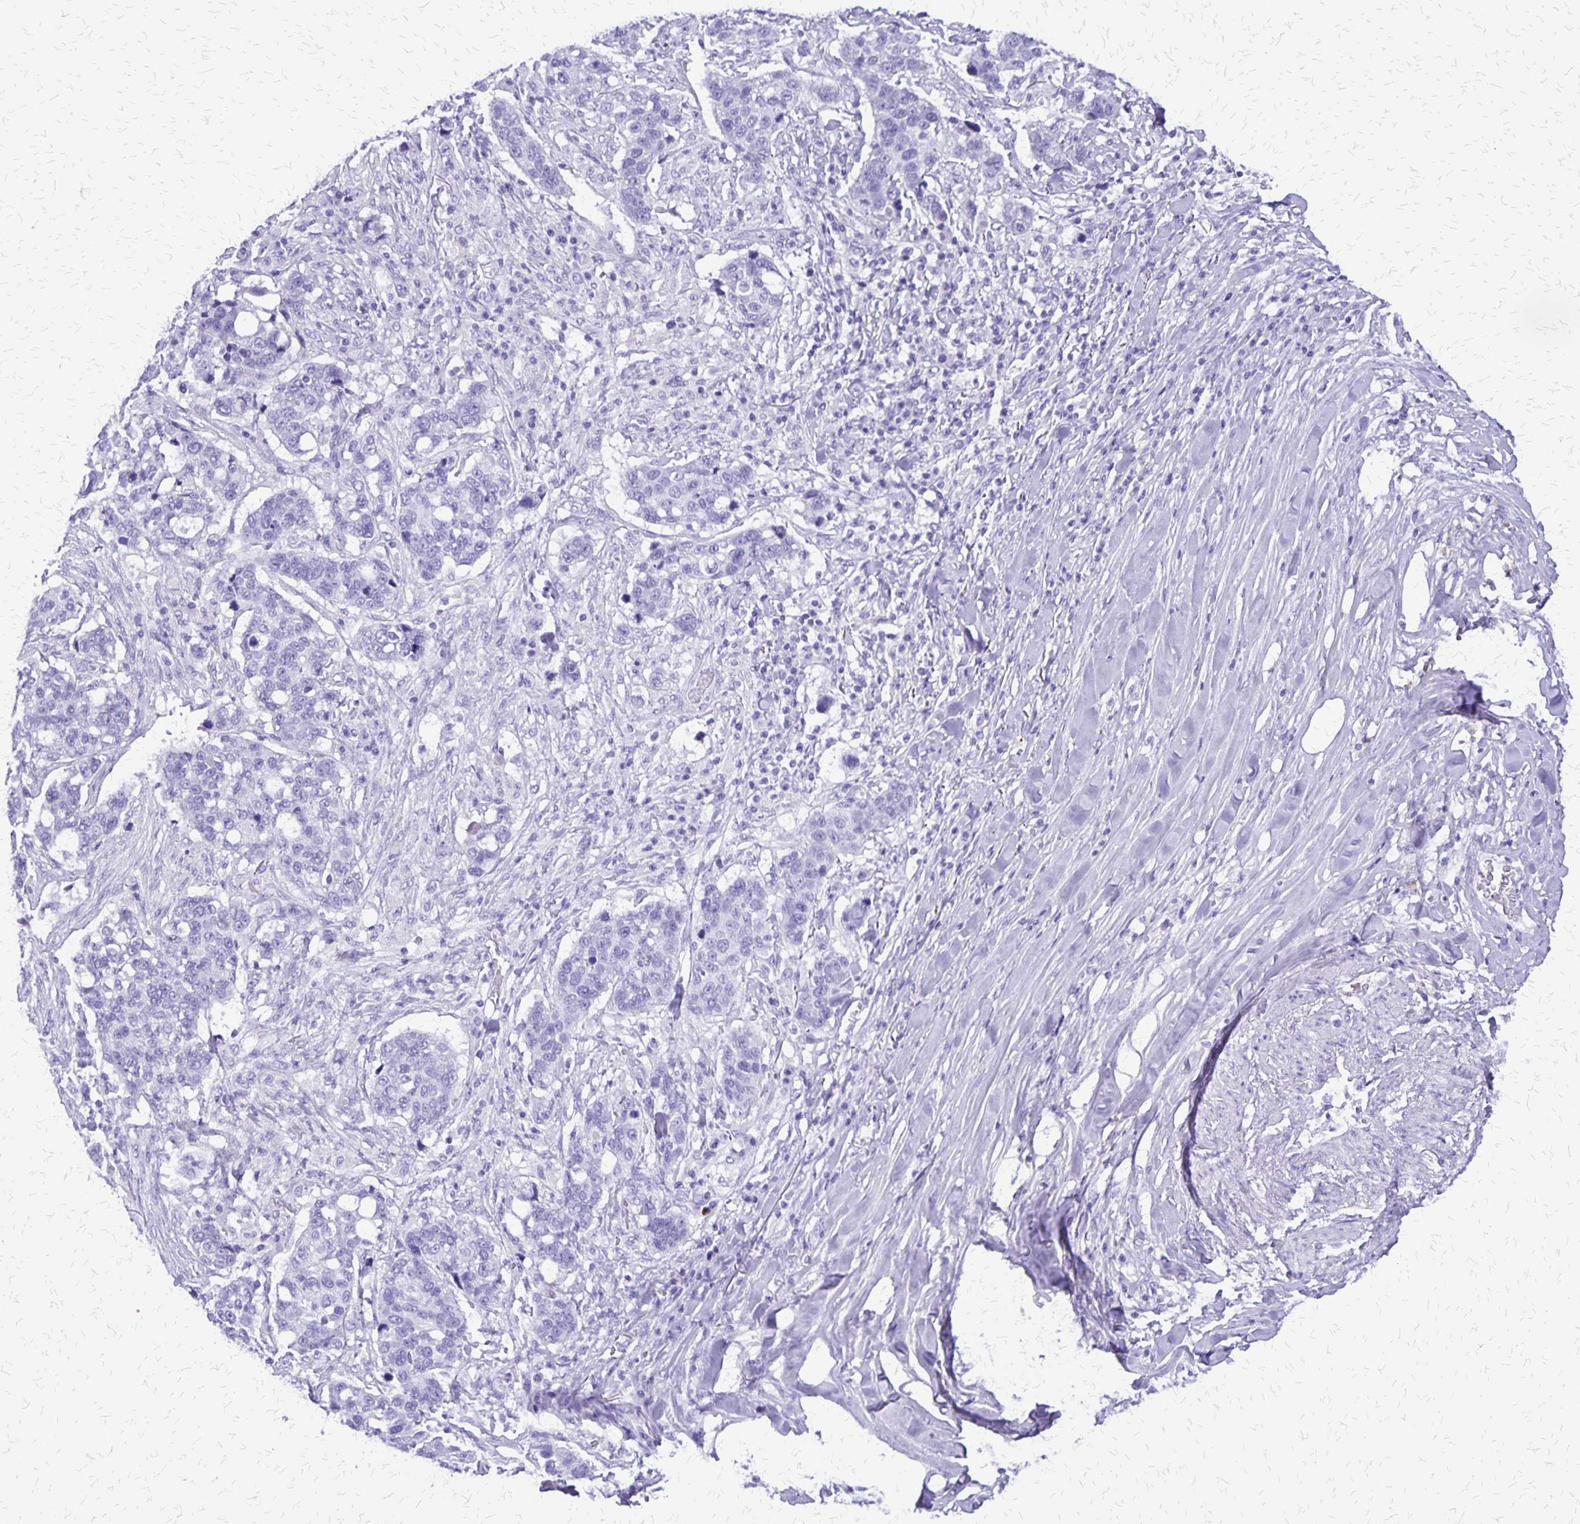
{"staining": {"intensity": "negative", "quantity": "none", "location": "none"}, "tissue": "lung cancer", "cell_type": "Tumor cells", "image_type": "cancer", "snomed": [{"axis": "morphology", "description": "Squamous cell carcinoma, NOS"}, {"axis": "topography", "description": "Lymph node"}, {"axis": "topography", "description": "Lung"}], "caption": "Lung cancer was stained to show a protein in brown. There is no significant expression in tumor cells.", "gene": "SLC13A2", "patient": {"sex": "male", "age": 61}}